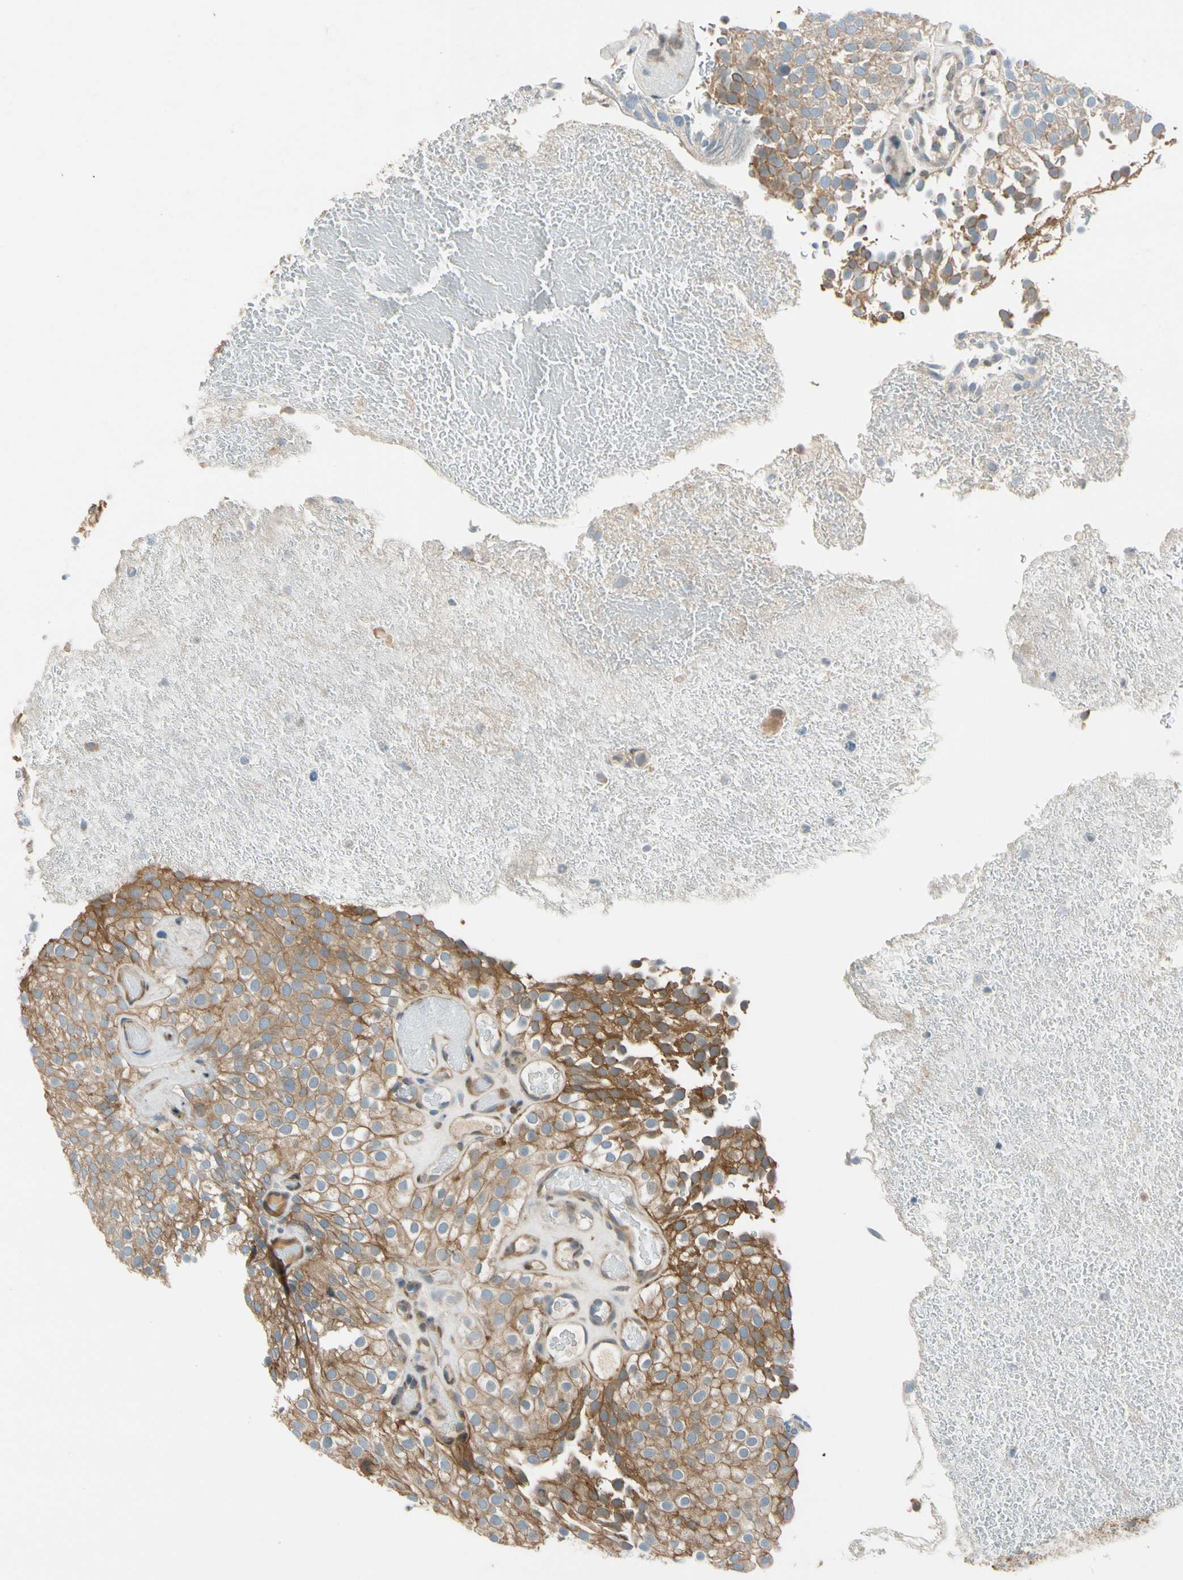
{"staining": {"intensity": "moderate", "quantity": ">75%", "location": "cytoplasmic/membranous"}, "tissue": "urothelial cancer", "cell_type": "Tumor cells", "image_type": "cancer", "snomed": [{"axis": "morphology", "description": "Urothelial carcinoma, Low grade"}, {"axis": "topography", "description": "Urinary bladder"}], "caption": "Immunohistochemical staining of human low-grade urothelial carcinoma demonstrates medium levels of moderate cytoplasmic/membranous protein positivity in about >75% of tumor cells. (Stains: DAB (3,3'-diaminobenzidine) in brown, nuclei in blue, Microscopy: brightfield microscopy at high magnification).", "gene": "MST1R", "patient": {"sex": "male", "age": 78}}